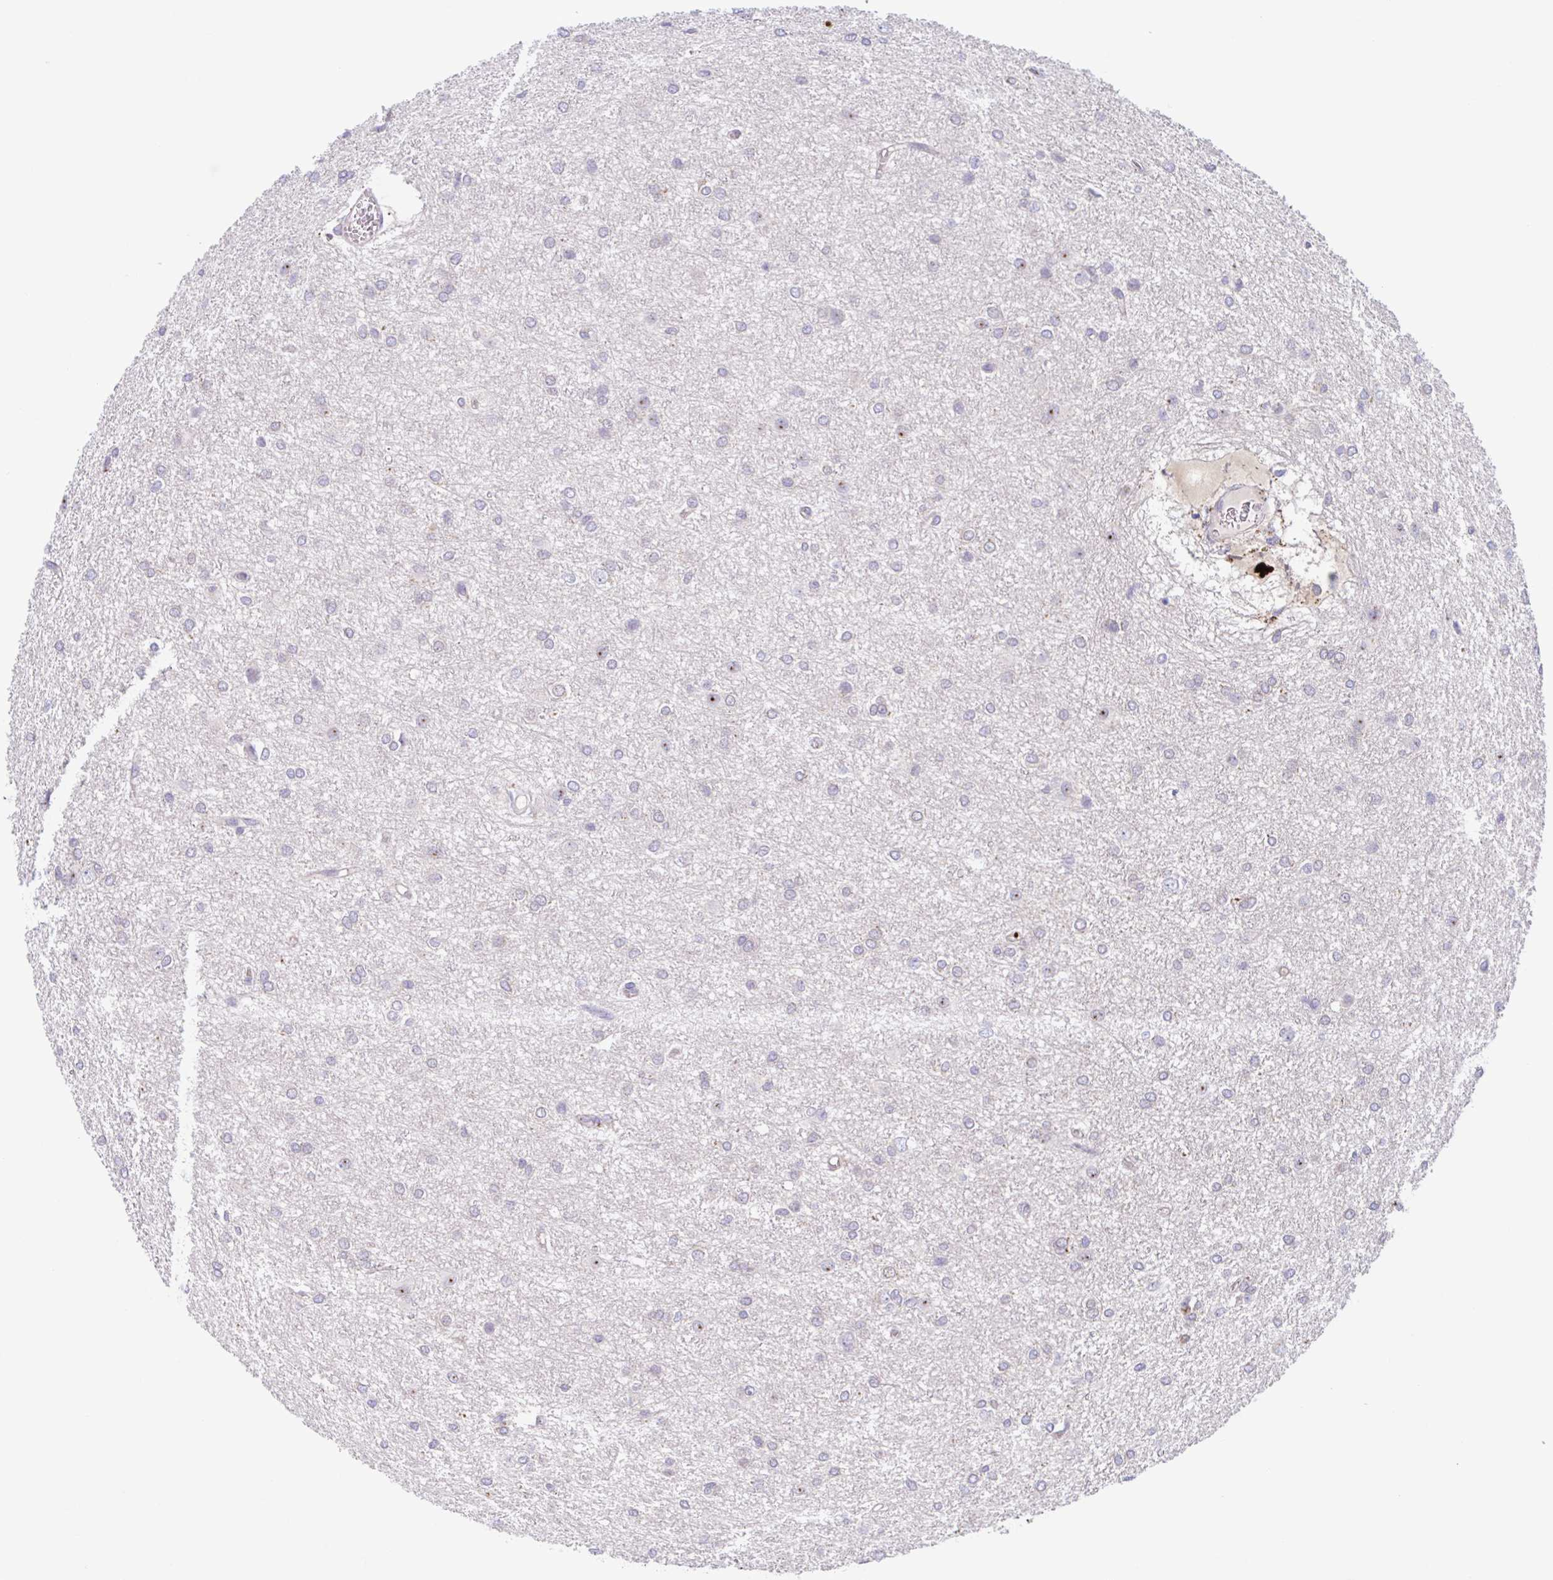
{"staining": {"intensity": "moderate", "quantity": "<25%", "location": "nuclear"}, "tissue": "glioma", "cell_type": "Tumor cells", "image_type": "cancer", "snomed": [{"axis": "morphology", "description": "Glioma, malignant, High grade"}, {"axis": "topography", "description": "Brain"}], "caption": "Immunohistochemical staining of human malignant high-grade glioma reveals low levels of moderate nuclear protein staining in about <25% of tumor cells.", "gene": "TMEM86A", "patient": {"sex": "female", "age": 50}}